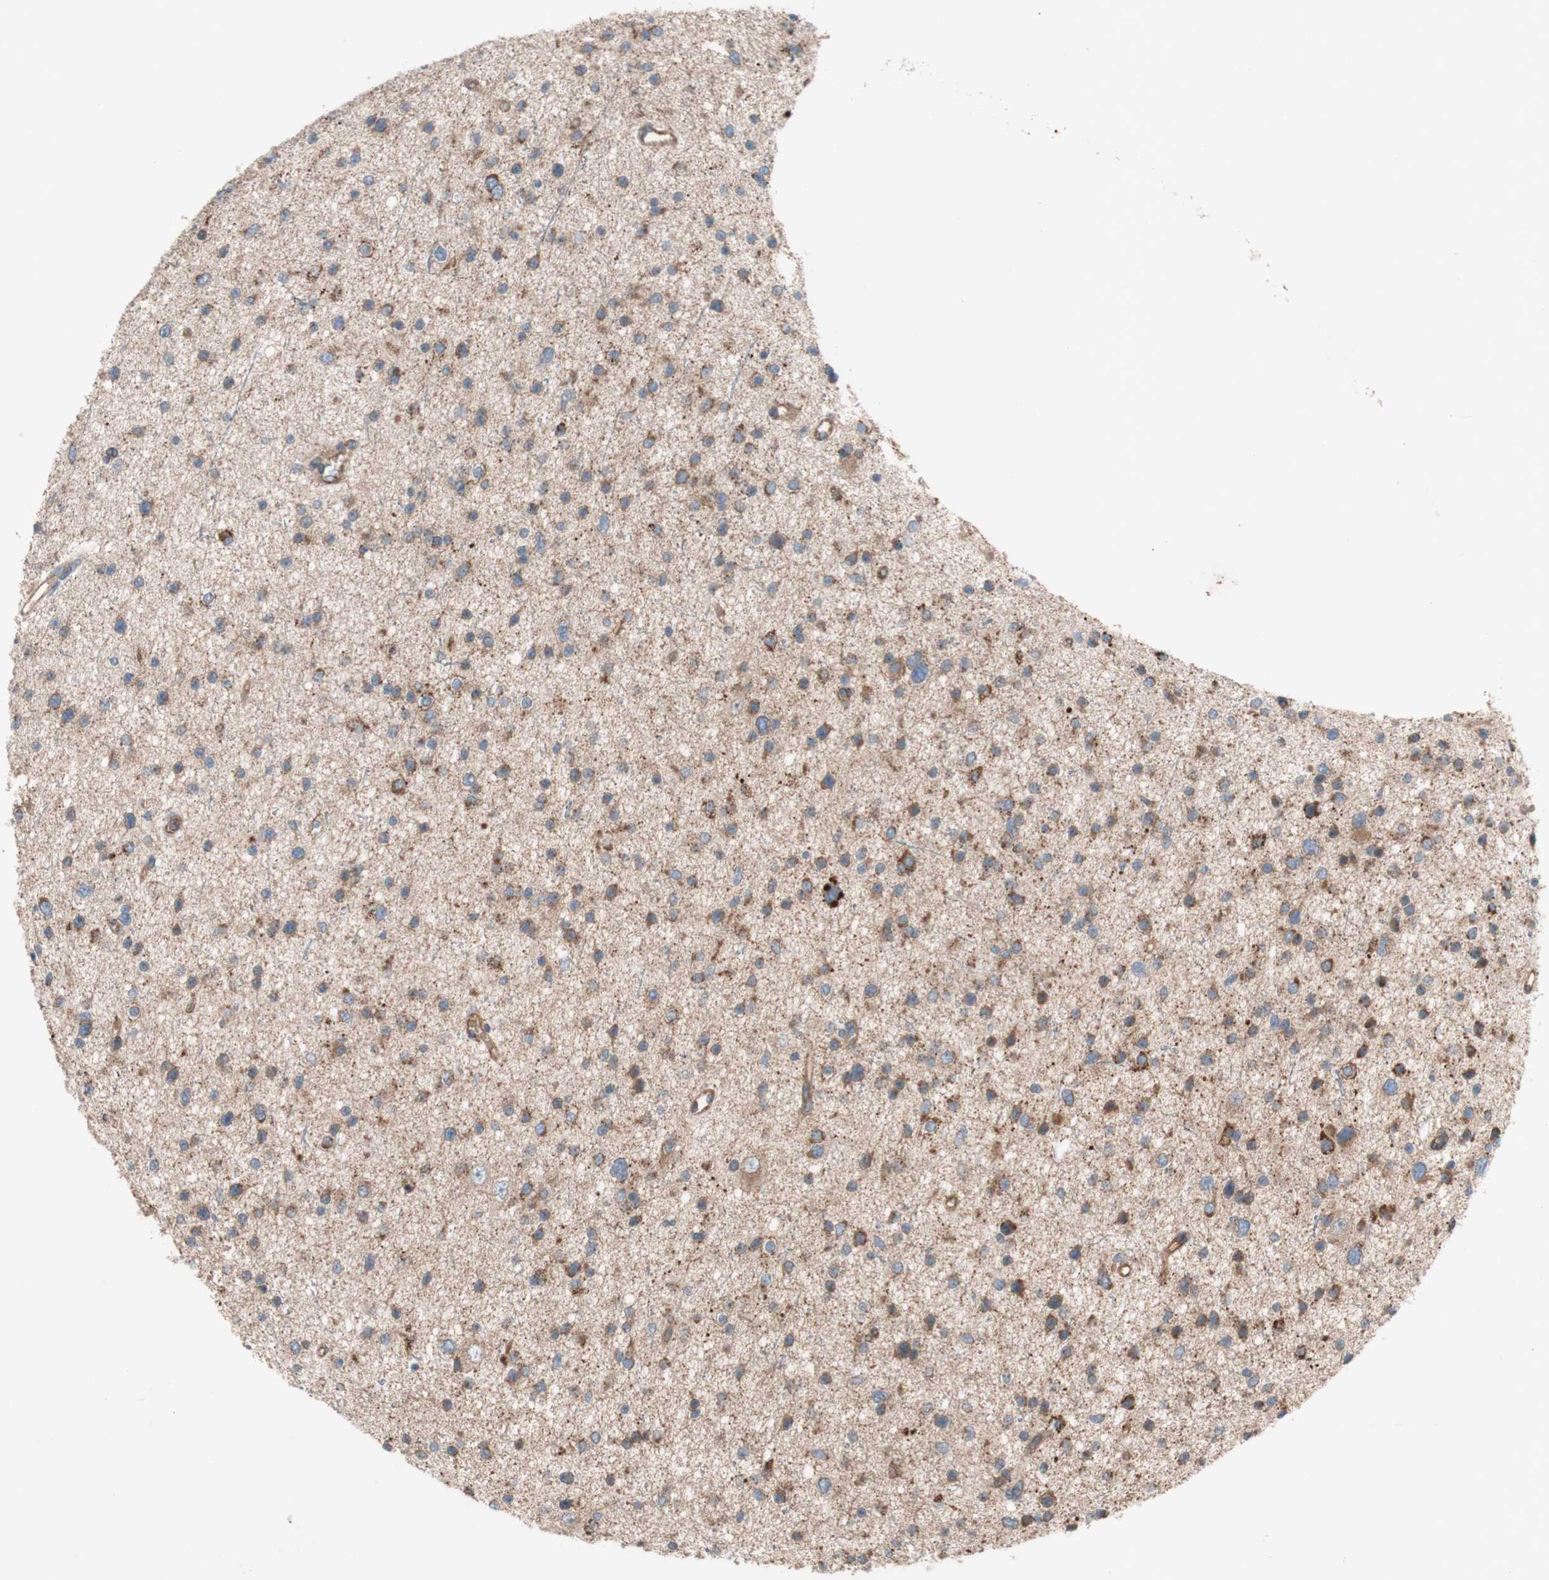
{"staining": {"intensity": "strong", "quantity": "25%-75%", "location": "cytoplasmic/membranous"}, "tissue": "glioma", "cell_type": "Tumor cells", "image_type": "cancer", "snomed": [{"axis": "morphology", "description": "Glioma, malignant, Low grade"}, {"axis": "topography", "description": "Brain"}], "caption": "Glioma stained with a brown dye displays strong cytoplasmic/membranous positive expression in about 25%-75% of tumor cells.", "gene": "TST", "patient": {"sex": "female", "age": 37}}